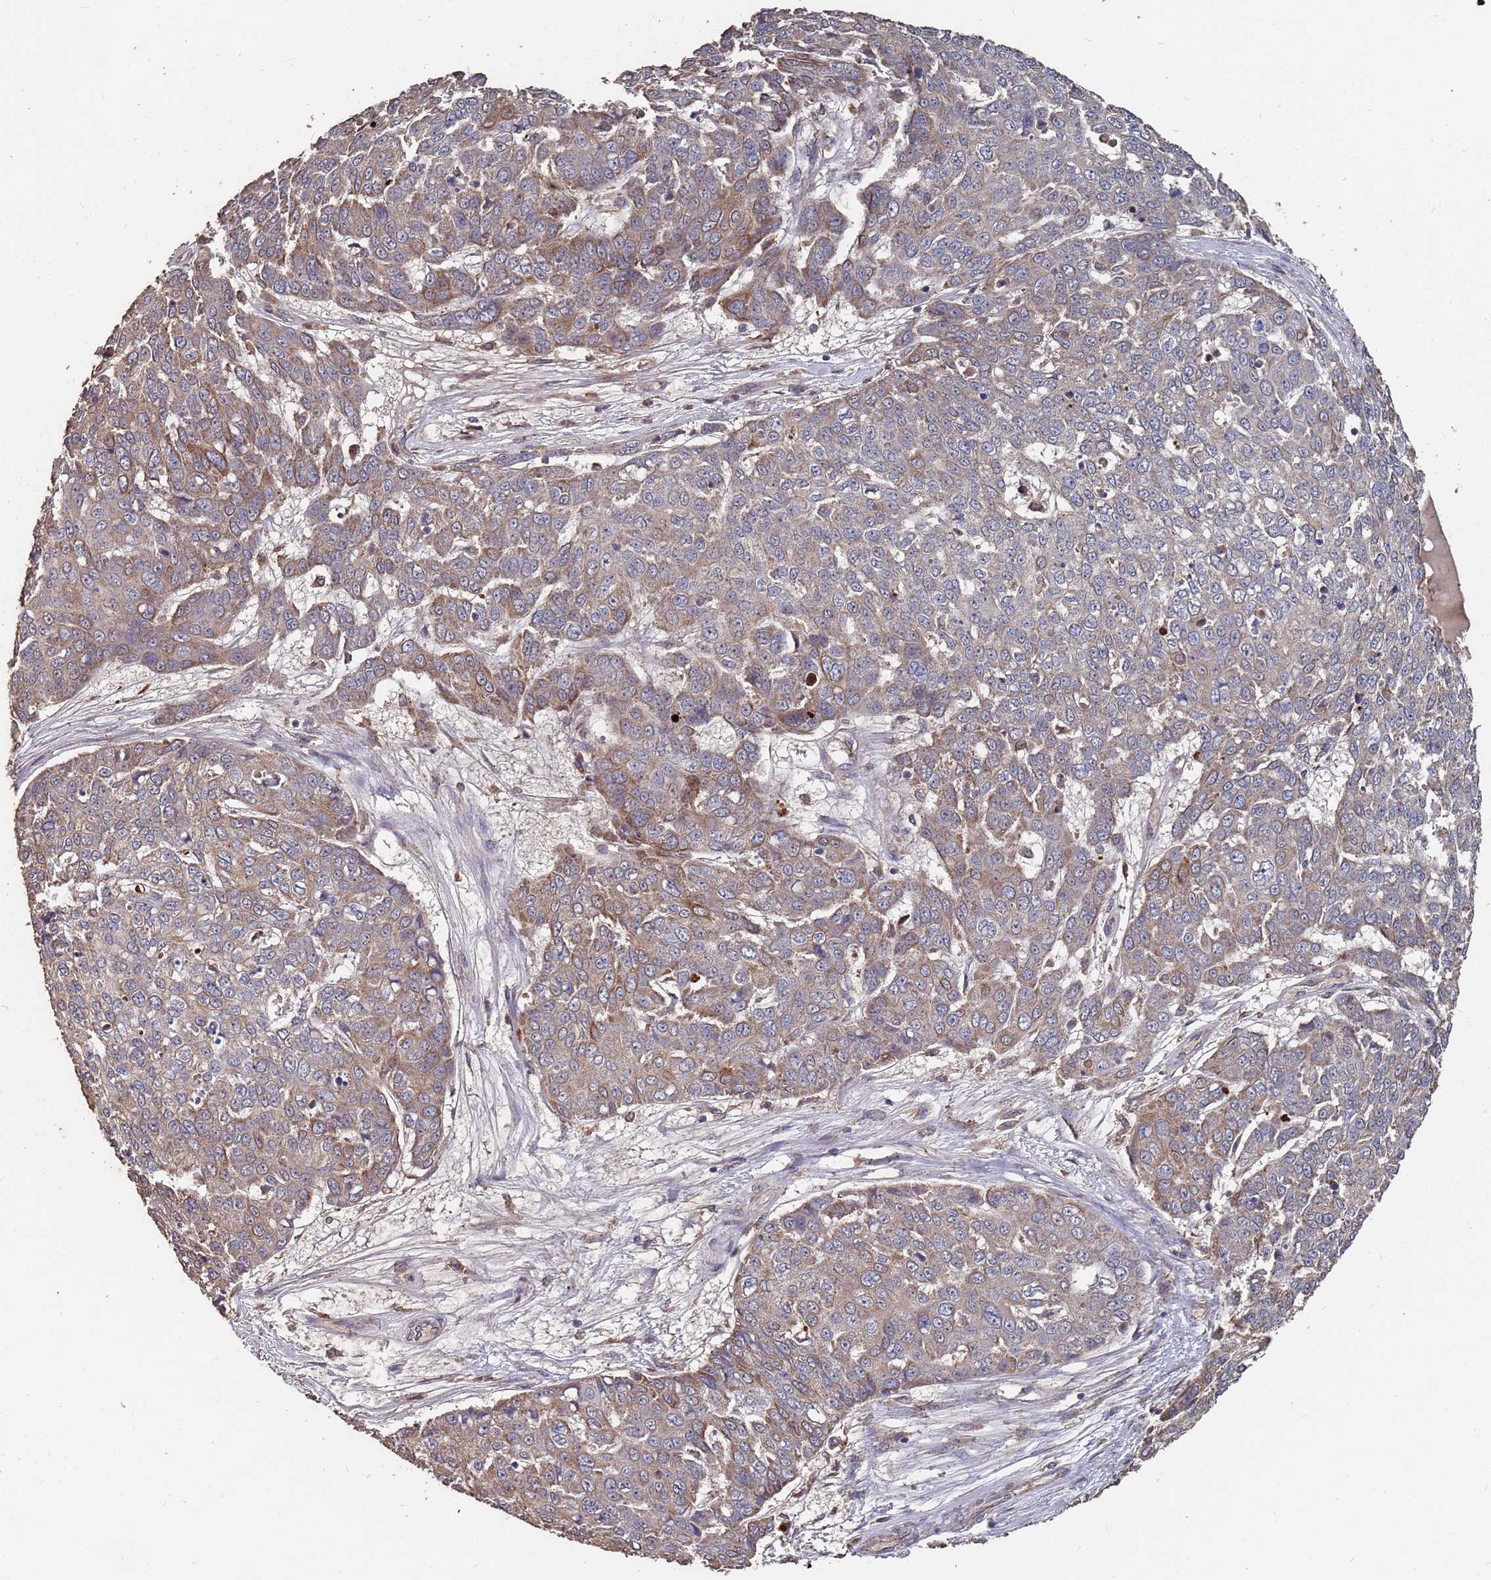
{"staining": {"intensity": "moderate", "quantity": "25%-75%", "location": "cytoplasmic/membranous"}, "tissue": "skin cancer", "cell_type": "Tumor cells", "image_type": "cancer", "snomed": [{"axis": "morphology", "description": "Squamous cell carcinoma, NOS"}, {"axis": "topography", "description": "Skin"}], "caption": "Immunohistochemistry (IHC) of squamous cell carcinoma (skin) shows medium levels of moderate cytoplasmic/membranous expression in about 25%-75% of tumor cells.", "gene": "ATG5", "patient": {"sex": "male", "age": 71}}